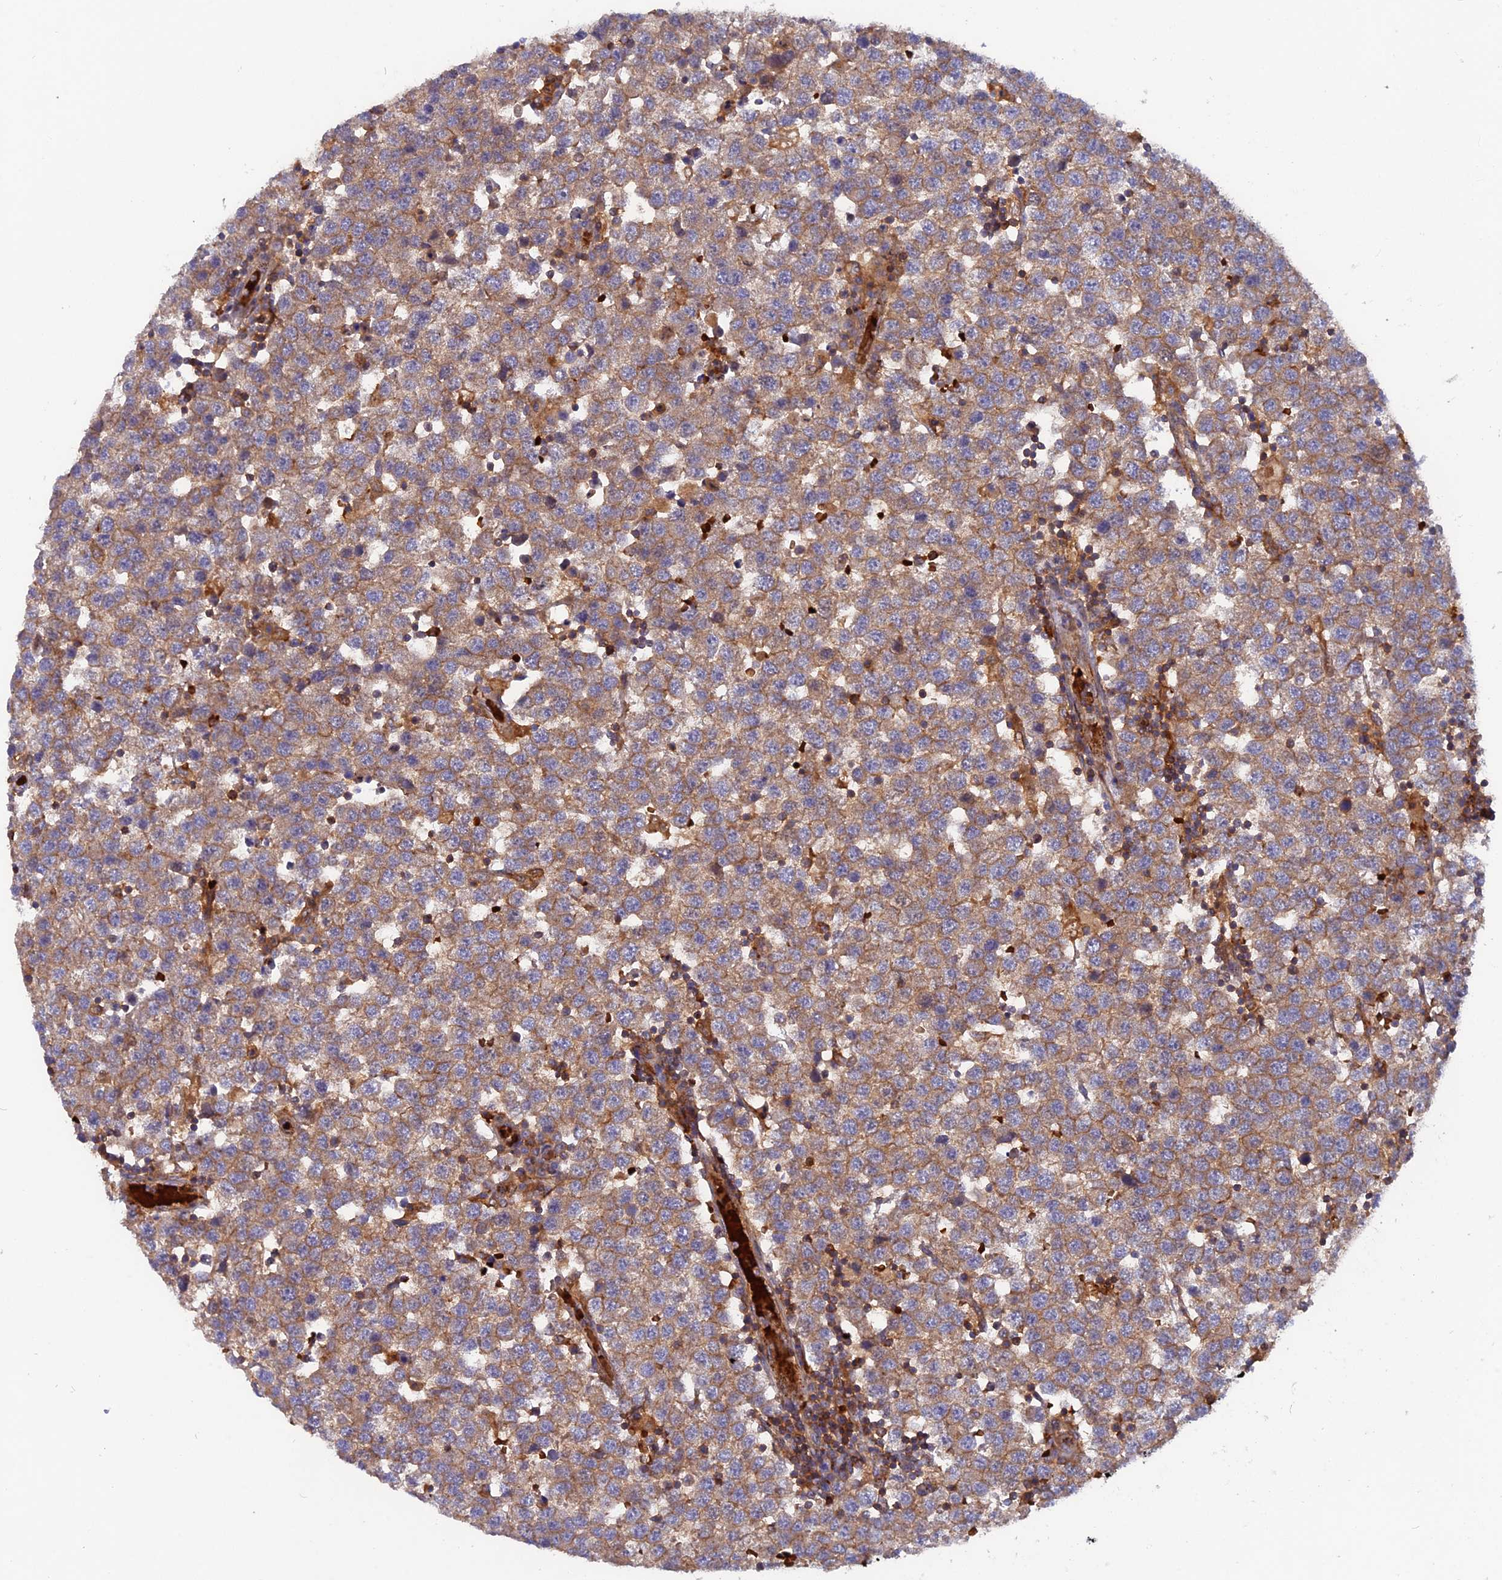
{"staining": {"intensity": "moderate", "quantity": "25%-75%", "location": "cytoplasmic/membranous"}, "tissue": "testis cancer", "cell_type": "Tumor cells", "image_type": "cancer", "snomed": [{"axis": "morphology", "description": "Seminoma, NOS"}, {"axis": "topography", "description": "Testis"}], "caption": "DAB (3,3'-diaminobenzidine) immunohistochemical staining of seminoma (testis) demonstrates moderate cytoplasmic/membranous protein expression in about 25%-75% of tumor cells.", "gene": "CPNE7", "patient": {"sex": "male", "age": 34}}